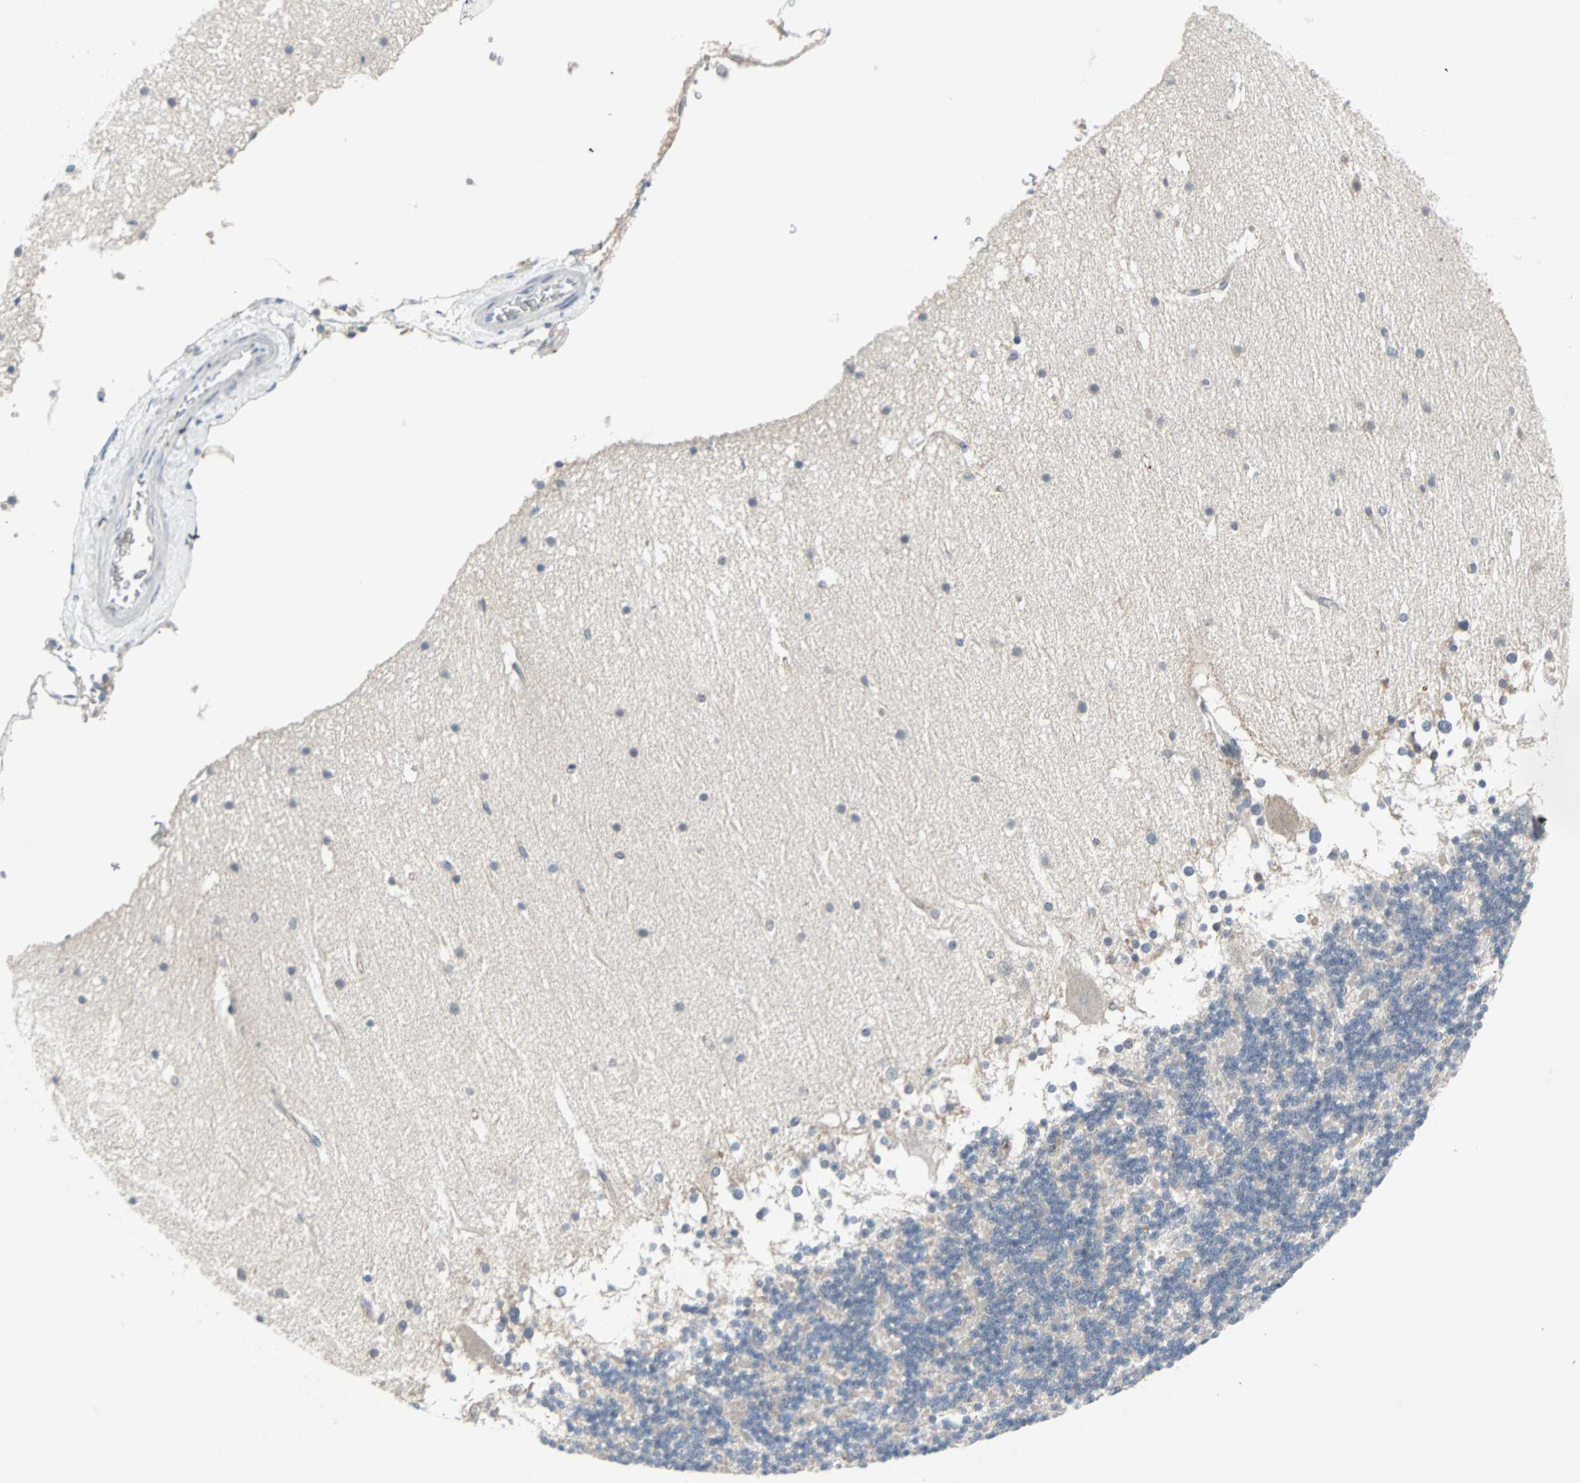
{"staining": {"intensity": "negative", "quantity": "none", "location": "none"}, "tissue": "cerebellum", "cell_type": "Cells in granular layer", "image_type": "normal", "snomed": [{"axis": "morphology", "description": "Normal tissue, NOS"}, {"axis": "topography", "description": "Cerebellum"}], "caption": "DAB (3,3'-diaminobenzidine) immunohistochemical staining of normal cerebellum exhibits no significant staining in cells in granular layer.", "gene": "CASP3", "patient": {"sex": "female", "age": 19}}